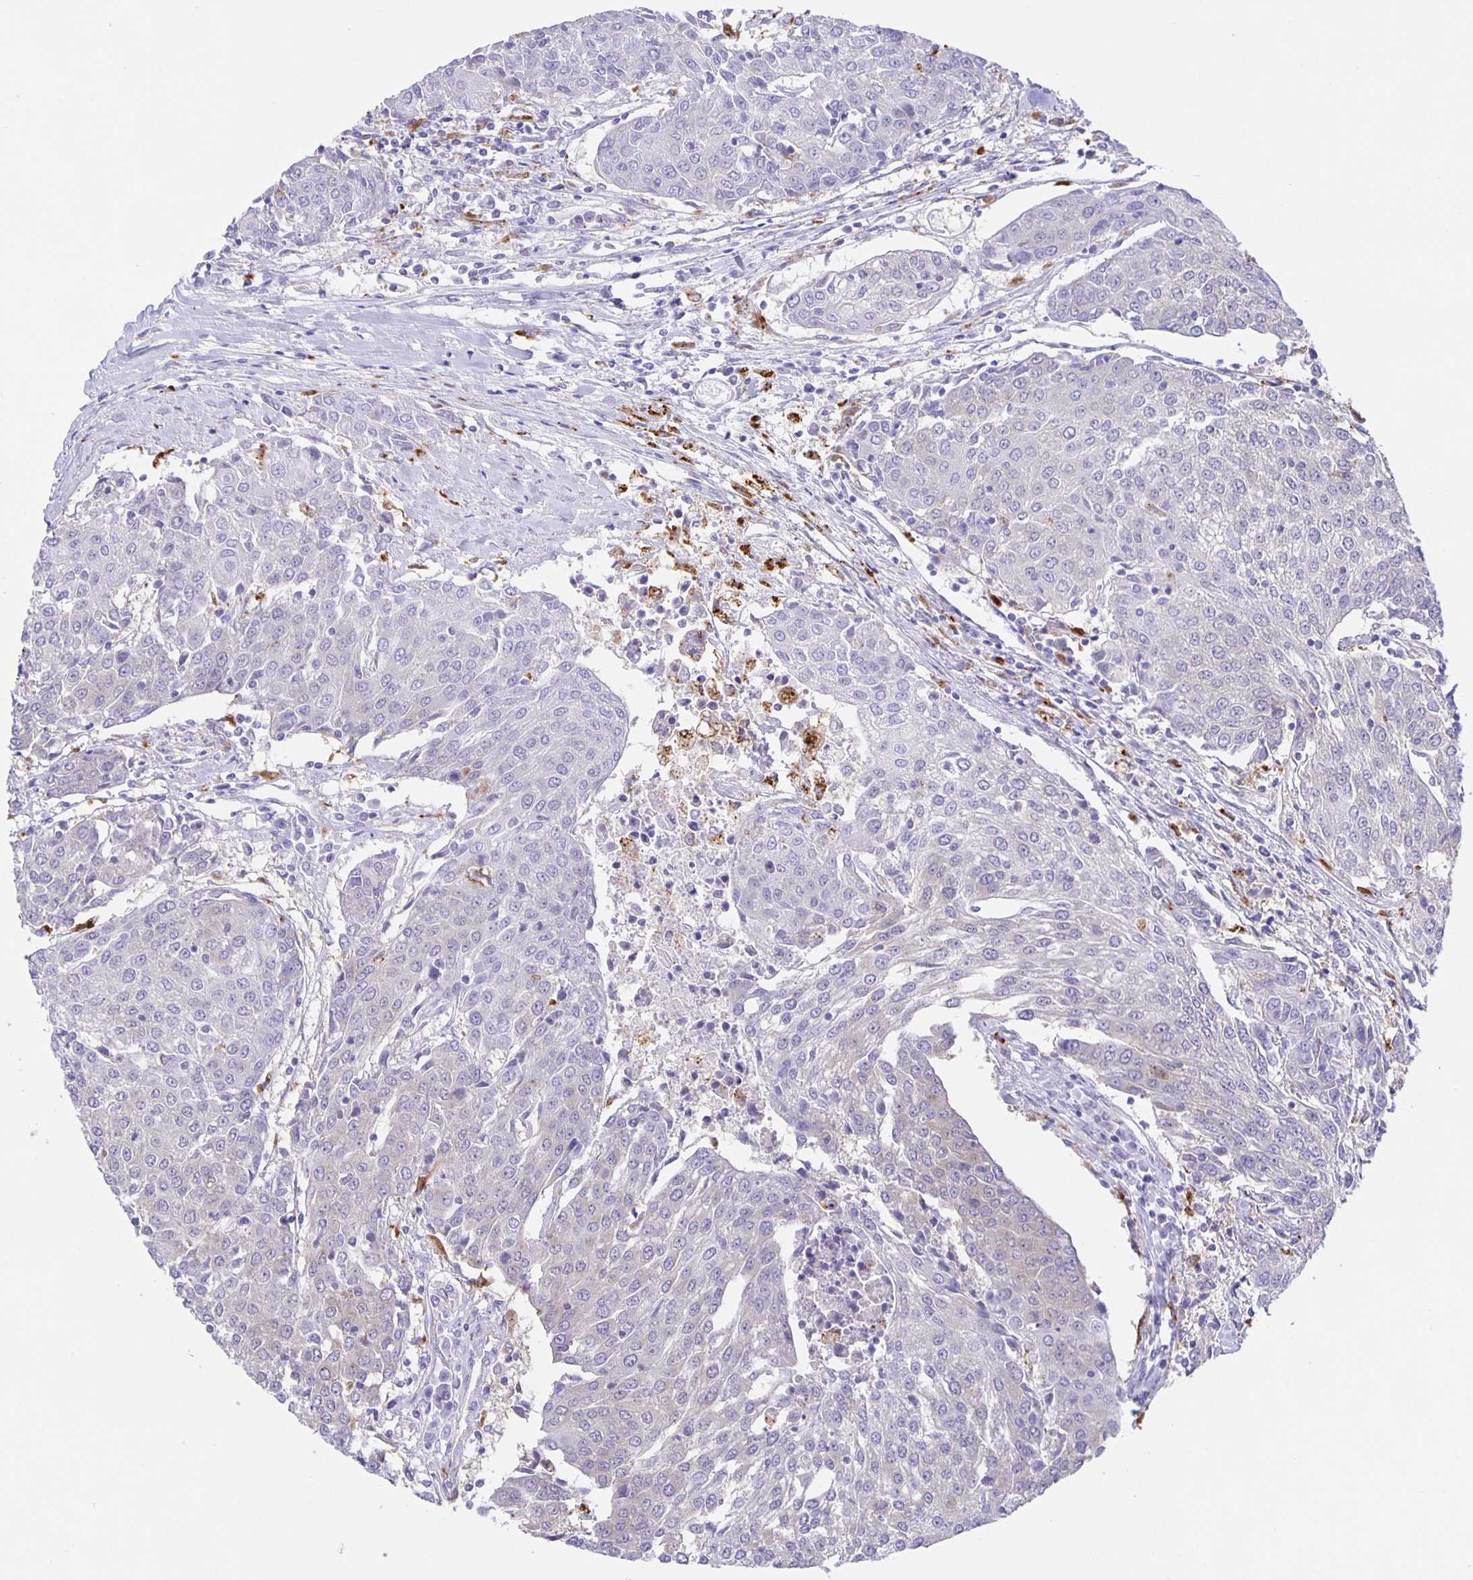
{"staining": {"intensity": "negative", "quantity": "none", "location": "none"}, "tissue": "urothelial cancer", "cell_type": "Tumor cells", "image_type": "cancer", "snomed": [{"axis": "morphology", "description": "Urothelial carcinoma, High grade"}, {"axis": "topography", "description": "Urinary bladder"}], "caption": "Immunohistochemistry image of neoplastic tissue: urothelial carcinoma (high-grade) stained with DAB reveals no significant protein expression in tumor cells.", "gene": "LIPA", "patient": {"sex": "female", "age": 85}}